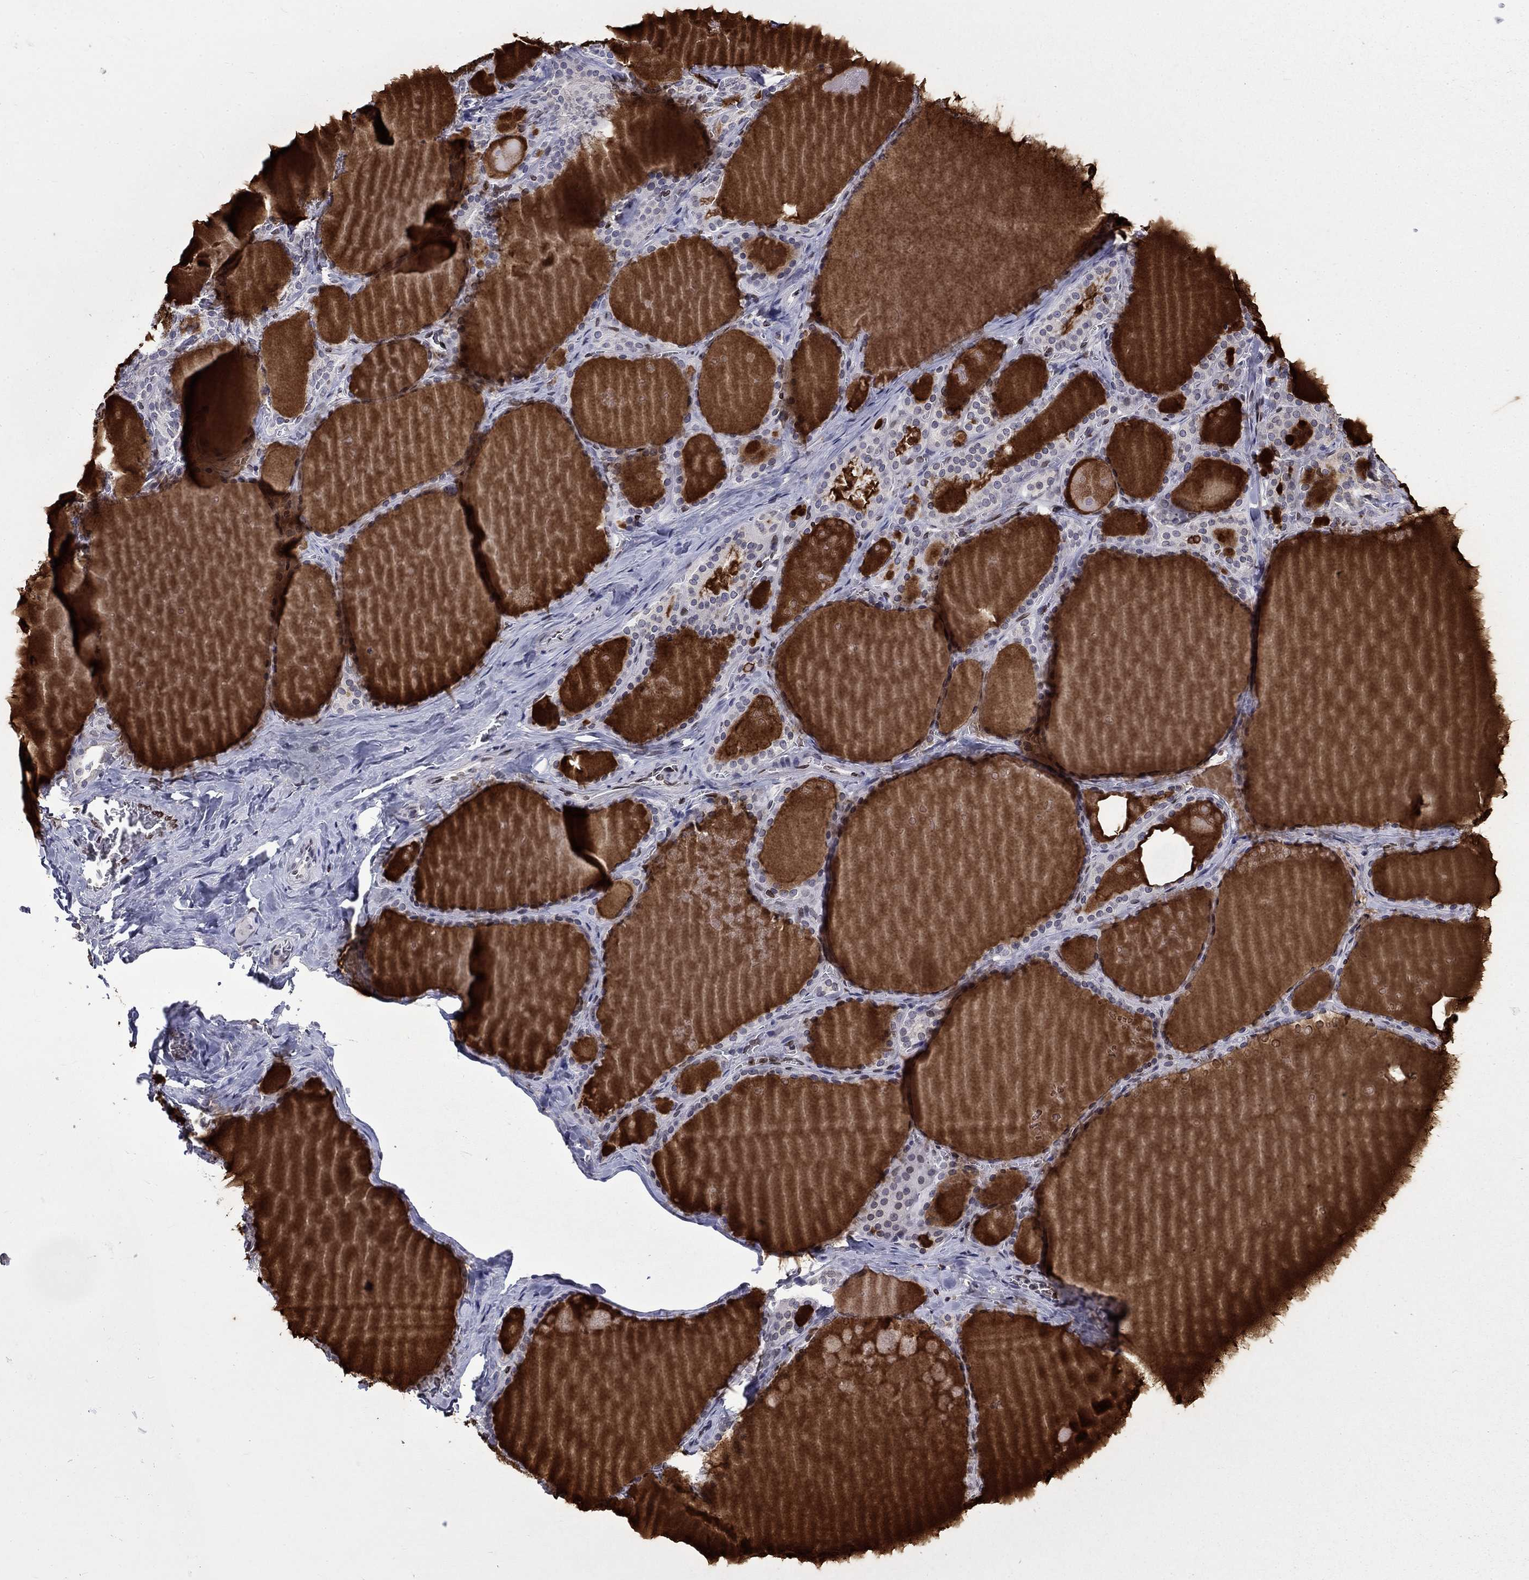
{"staining": {"intensity": "negative", "quantity": "none", "location": "none"}, "tissue": "thyroid gland", "cell_type": "Glandular cells", "image_type": "normal", "snomed": [{"axis": "morphology", "description": "Normal tissue, NOS"}, {"axis": "topography", "description": "Thyroid gland"}], "caption": "DAB (3,3'-diaminobenzidine) immunohistochemical staining of normal human thyroid gland exhibits no significant positivity in glandular cells. (Stains: DAB (3,3'-diaminobenzidine) immunohistochemistry with hematoxylin counter stain, Microscopy: brightfield microscopy at high magnification).", "gene": "SLA", "patient": {"sex": "male", "age": 63}}